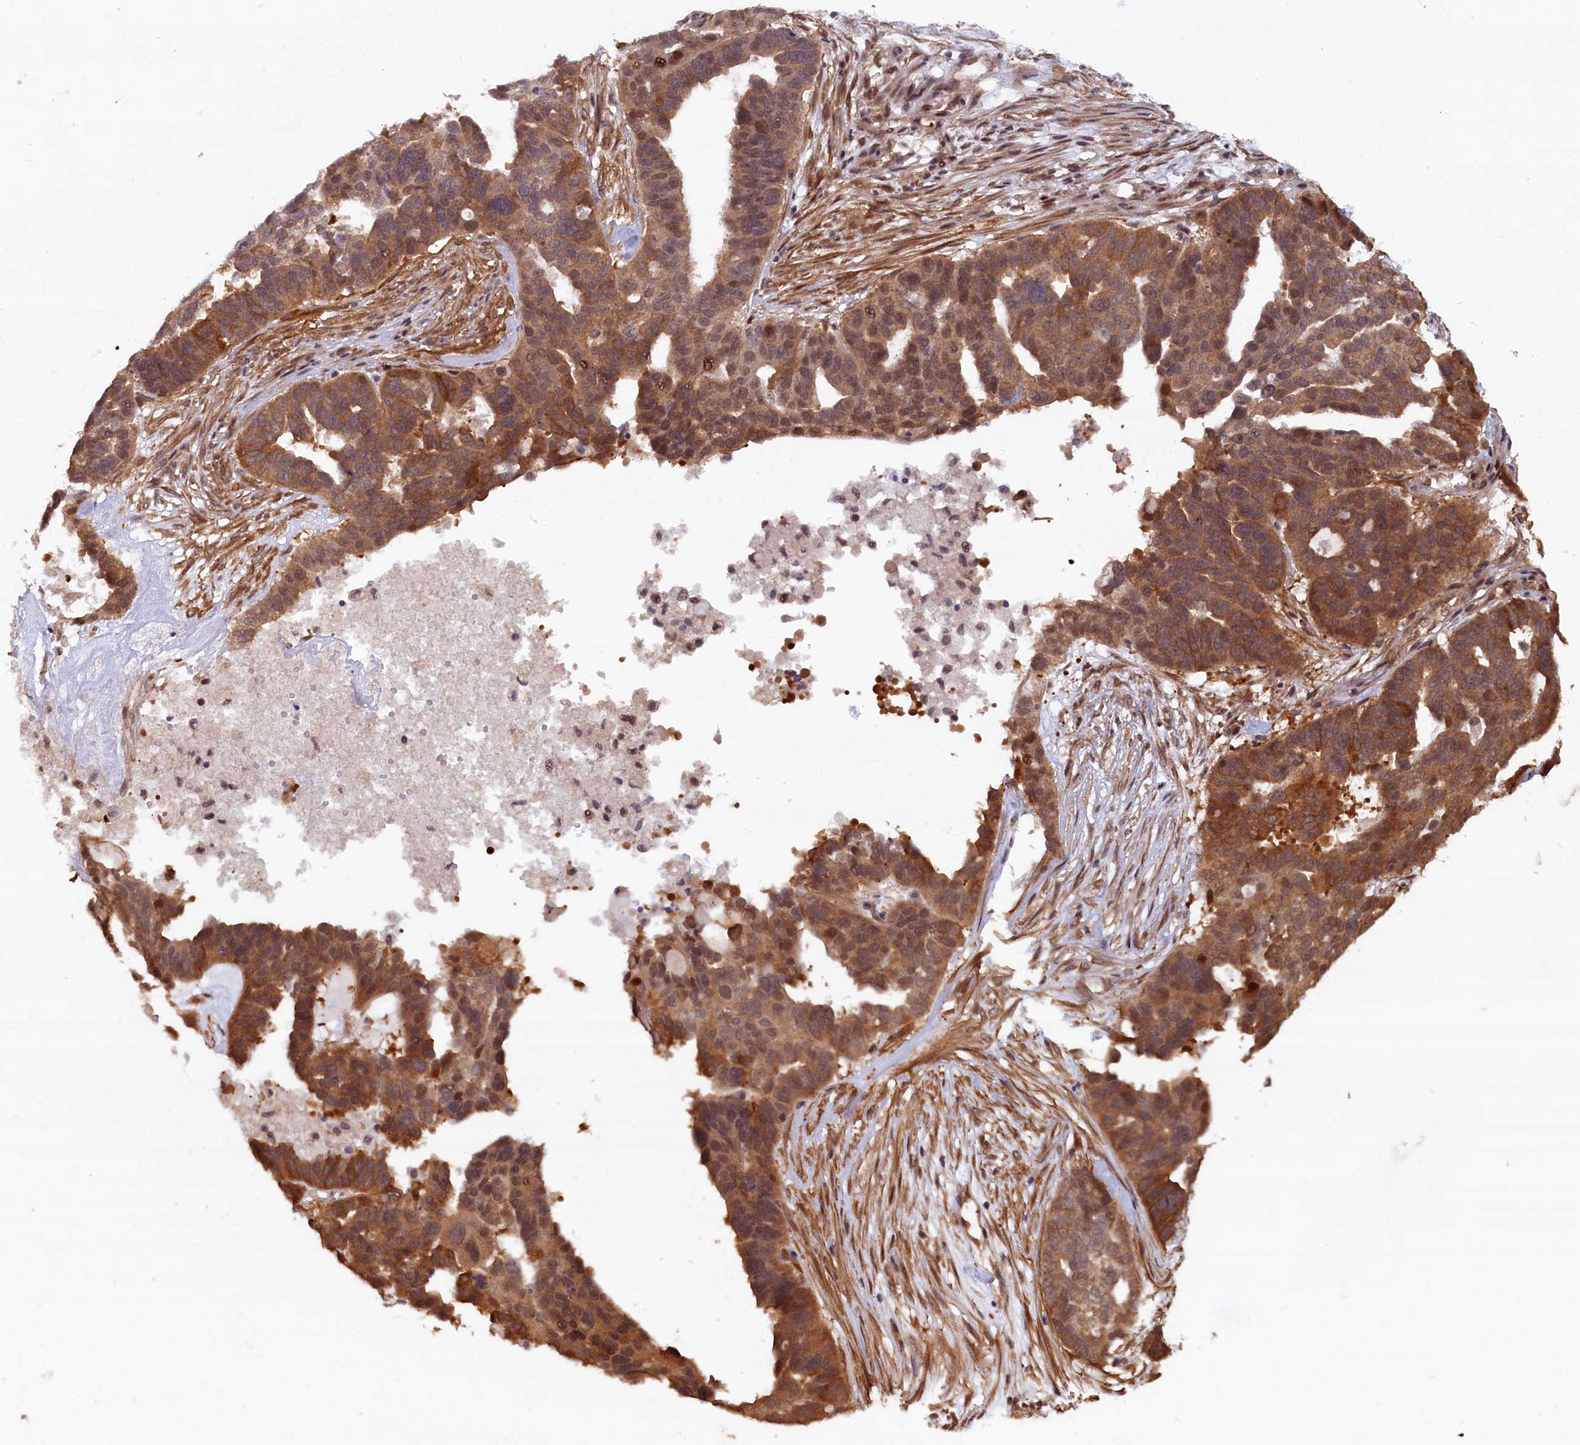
{"staining": {"intensity": "moderate", "quantity": ">75%", "location": "cytoplasmic/membranous,nuclear"}, "tissue": "ovarian cancer", "cell_type": "Tumor cells", "image_type": "cancer", "snomed": [{"axis": "morphology", "description": "Cystadenocarcinoma, serous, NOS"}, {"axis": "topography", "description": "Ovary"}], "caption": "High-power microscopy captured an immunohistochemistry (IHC) photomicrograph of ovarian cancer, revealing moderate cytoplasmic/membranous and nuclear expression in approximately >75% of tumor cells.", "gene": "HIF3A", "patient": {"sex": "female", "age": 59}}